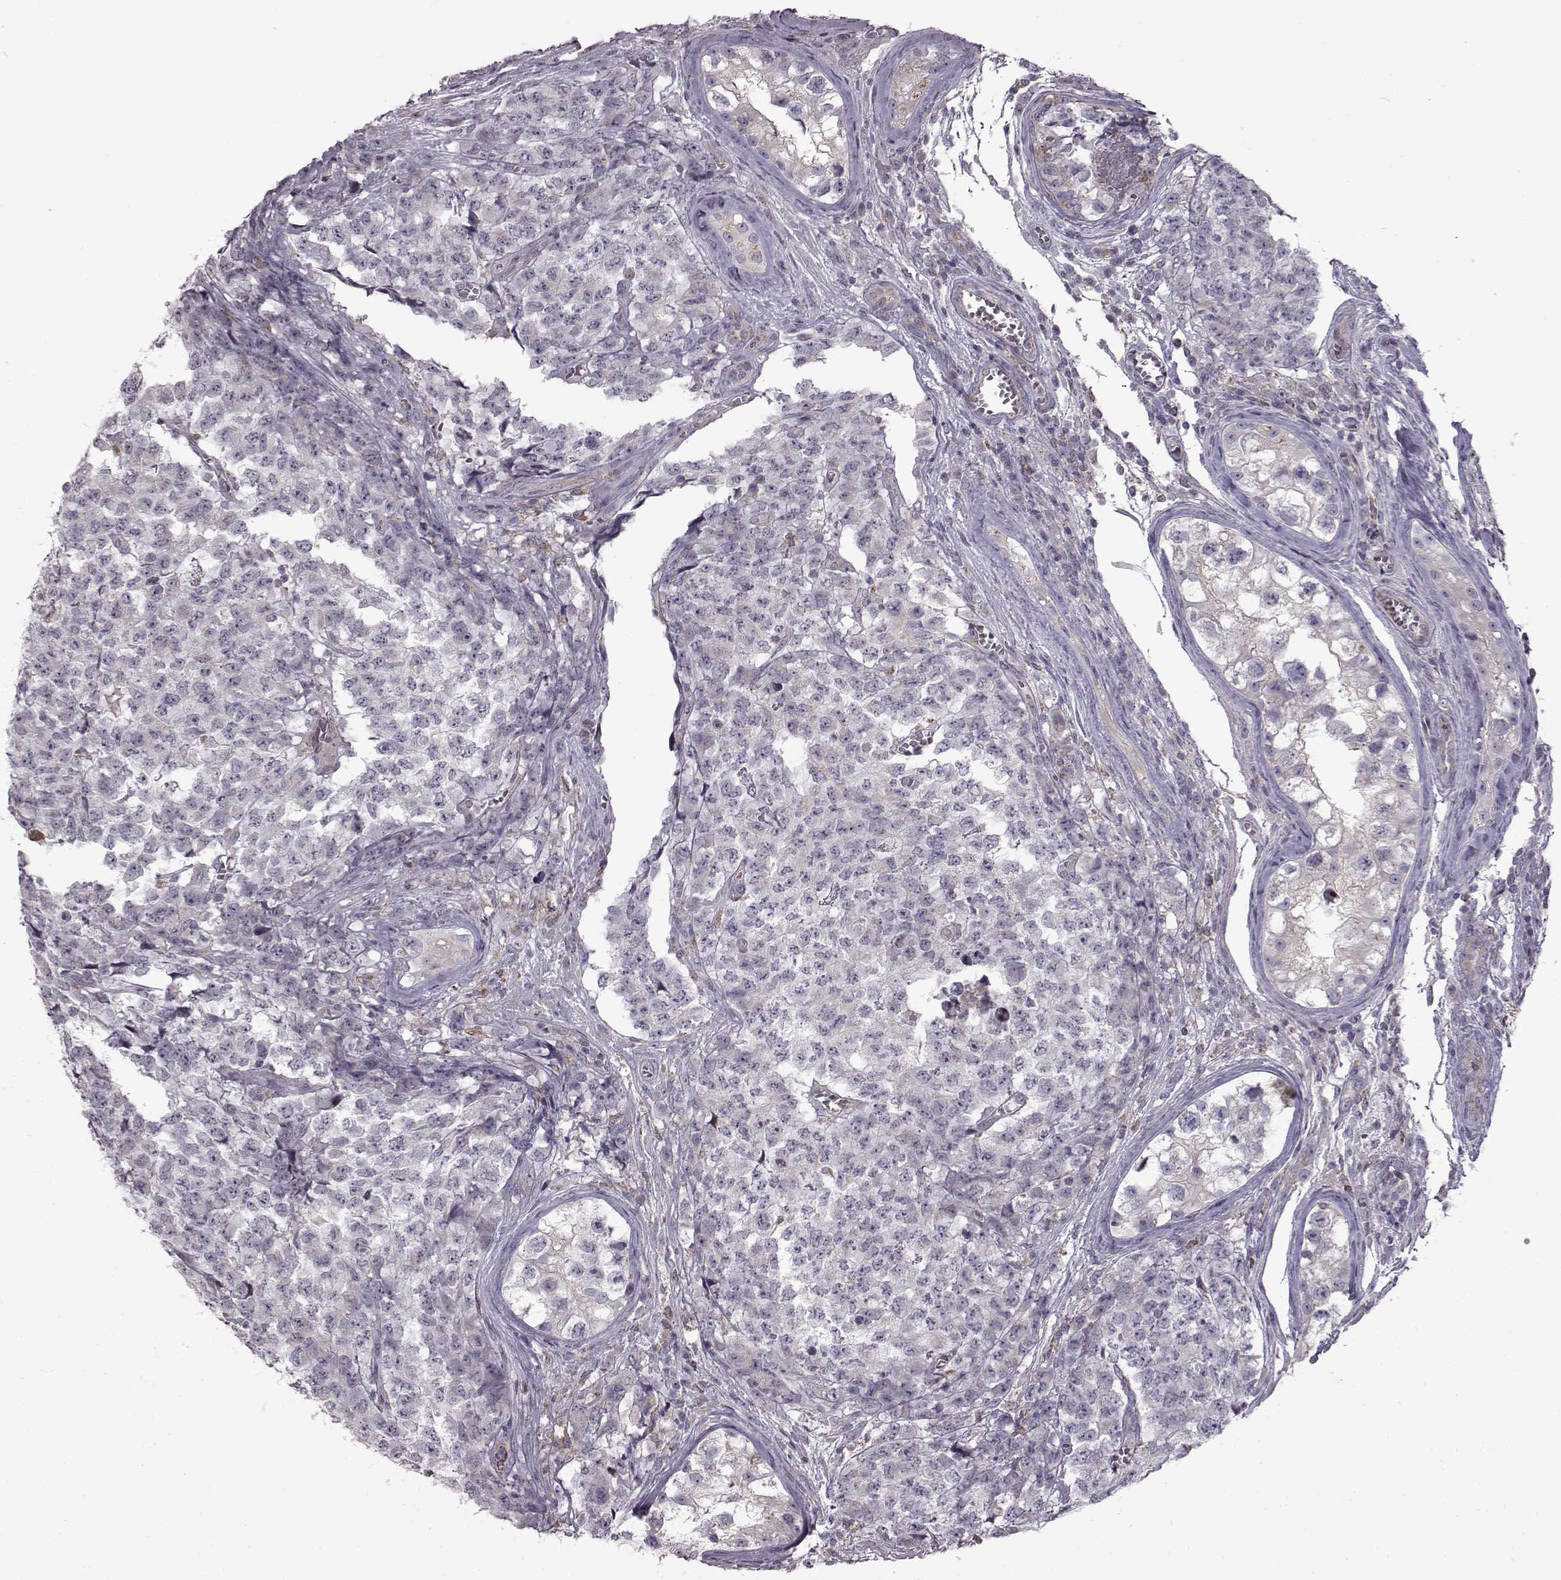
{"staining": {"intensity": "negative", "quantity": "none", "location": "none"}, "tissue": "testis cancer", "cell_type": "Tumor cells", "image_type": "cancer", "snomed": [{"axis": "morphology", "description": "Carcinoma, Embryonal, NOS"}, {"axis": "topography", "description": "Testis"}], "caption": "Tumor cells are negative for brown protein staining in testis cancer. (Brightfield microscopy of DAB (3,3'-diaminobenzidine) immunohistochemistry (IHC) at high magnification).", "gene": "B3GNT6", "patient": {"sex": "male", "age": 23}}